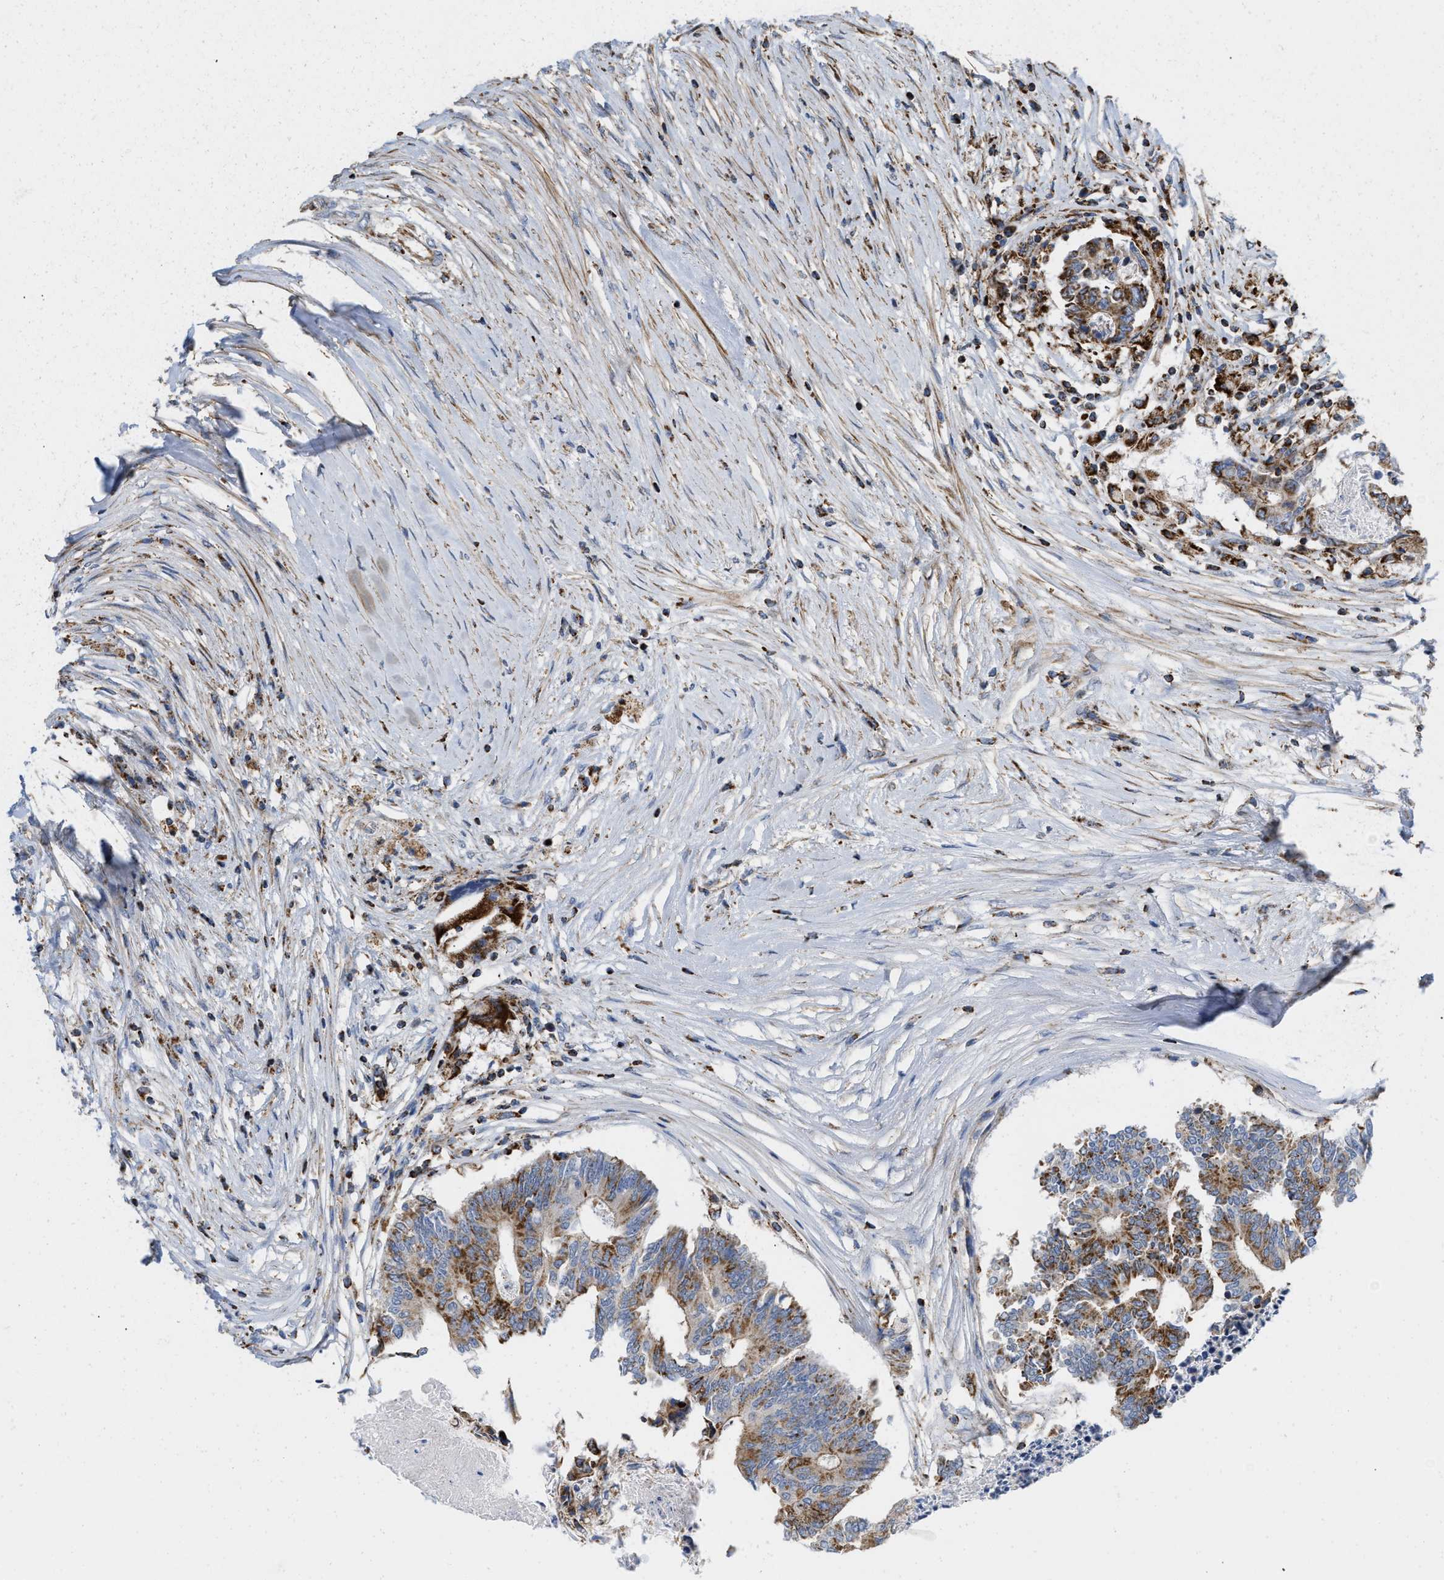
{"staining": {"intensity": "moderate", "quantity": ">75%", "location": "cytoplasmic/membranous"}, "tissue": "colorectal cancer", "cell_type": "Tumor cells", "image_type": "cancer", "snomed": [{"axis": "morphology", "description": "Adenocarcinoma, NOS"}, {"axis": "topography", "description": "Rectum"}], "caption": "About >75% of tumor cells in human colorectal cancer show moderate cytoplasmic/membranous protein staining as visualized by brown immunohistochemical staining.", "gene": "GRB10", "patient": {"sex": "male", "age": 63}}